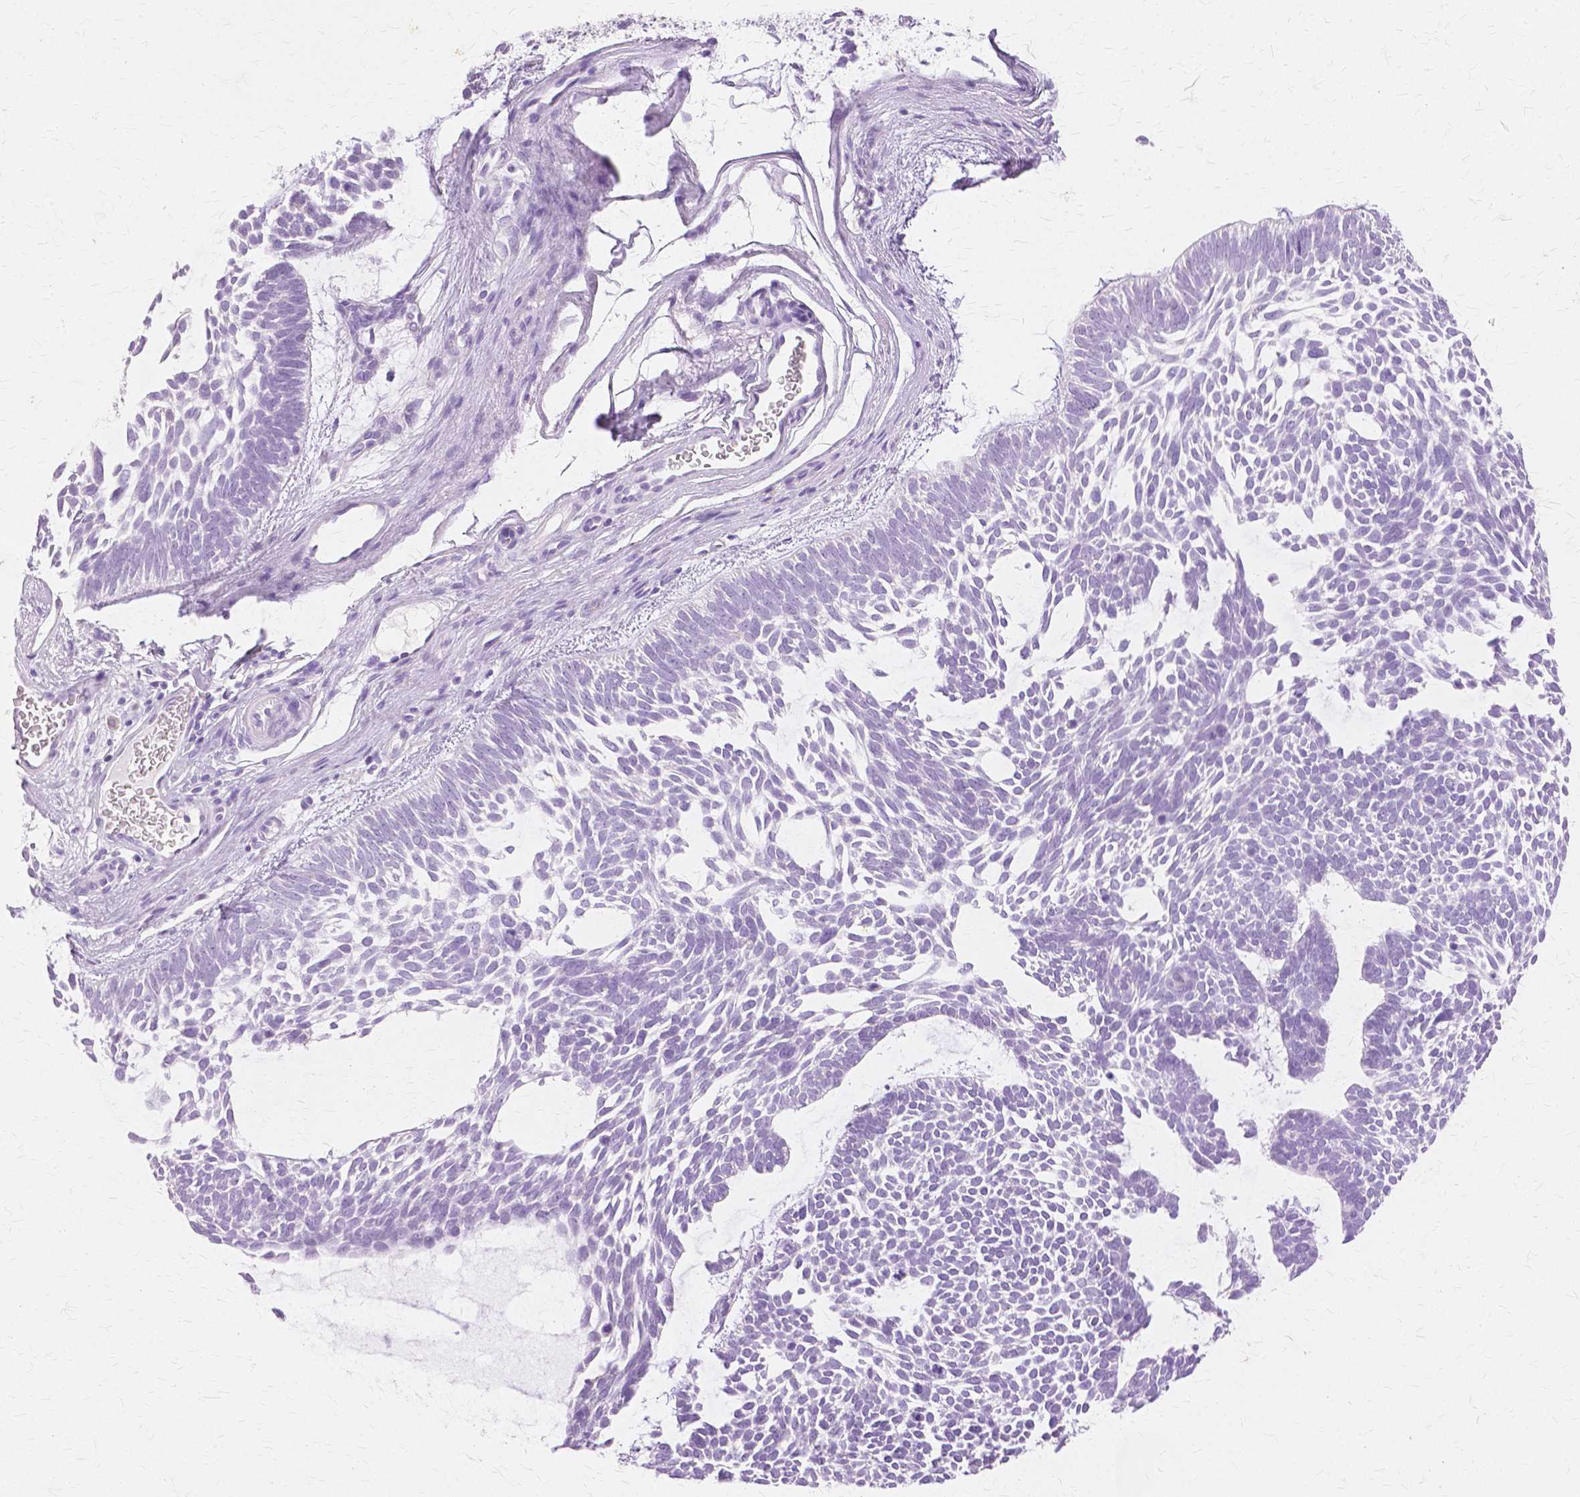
{"staining": {"intensity": "negative", "quantity": "none", "location": "none"}, "tissue": "skin cancer", "cell_type": "Tumor cells", "image_type": "cancer", "snomed": [{"axis": "morphology", "description": "Basal cell carcinoma"}, {"axis": "topography", "description": "Skin"}, {"axis": "topography", "description": "Skin of face"}], "caption": "The image demonstrates no significant positivity in tumor cells of basal cell carcinoma (skin). The staining is performed using DAB (3,3'-diaminobenzidine) brown chromogen with nuclei counter-stained in using hematoxylin.", "gene": "TGM1", "patient": {"sex": "male", "age": 83}}